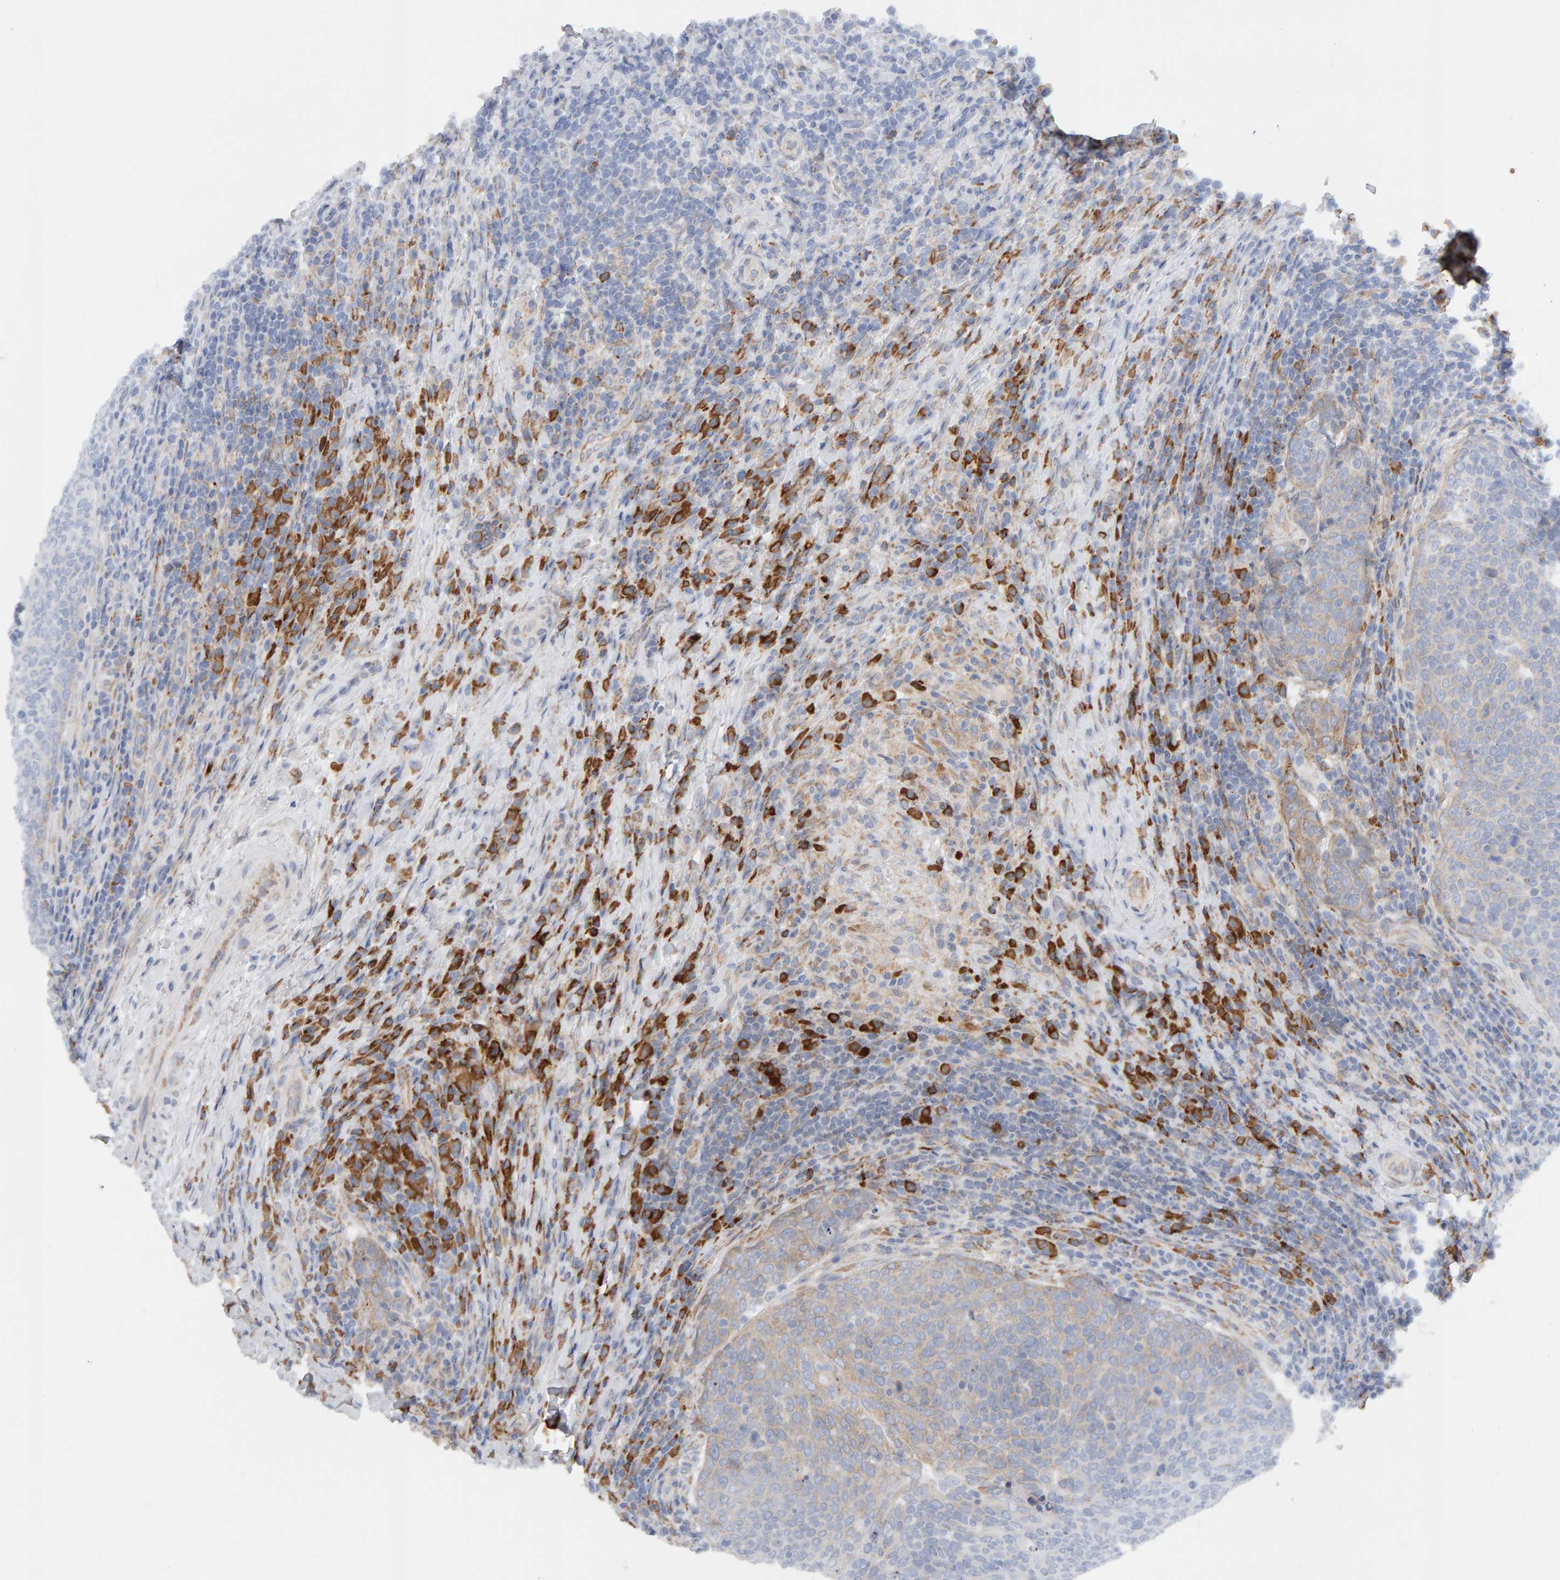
{"staining": {"intensity": "weak", "quantity": "<25%", "location": "cytoplasmic/membranous"}, "tissue": "head and neck cancer", "cell_type": "Tumor cells", "image_type": "cancer", "snomed": [{"axis": "morphology", "description": "Squamous cell carcinoma, NOS"}, {"axis": "morphology", "description": "Squamous cell carcinoma, metastatic, NOS"}, {"axis": "topography", "description": "Lymph node"}, {"axis": "topography", "description": "Head-Neck"}], "caption": "Immunohistochemistry photomicrograph of neoplastic tissue: head and neck squamous cell carcinoma stained with DAB (3,3'-diaminobenzidine) shows no significant protein staining in tumor cells. (DAB IHC, high magnification).", "gene": "ENGASE", "patient": {"sex": "male", "age": 62}}